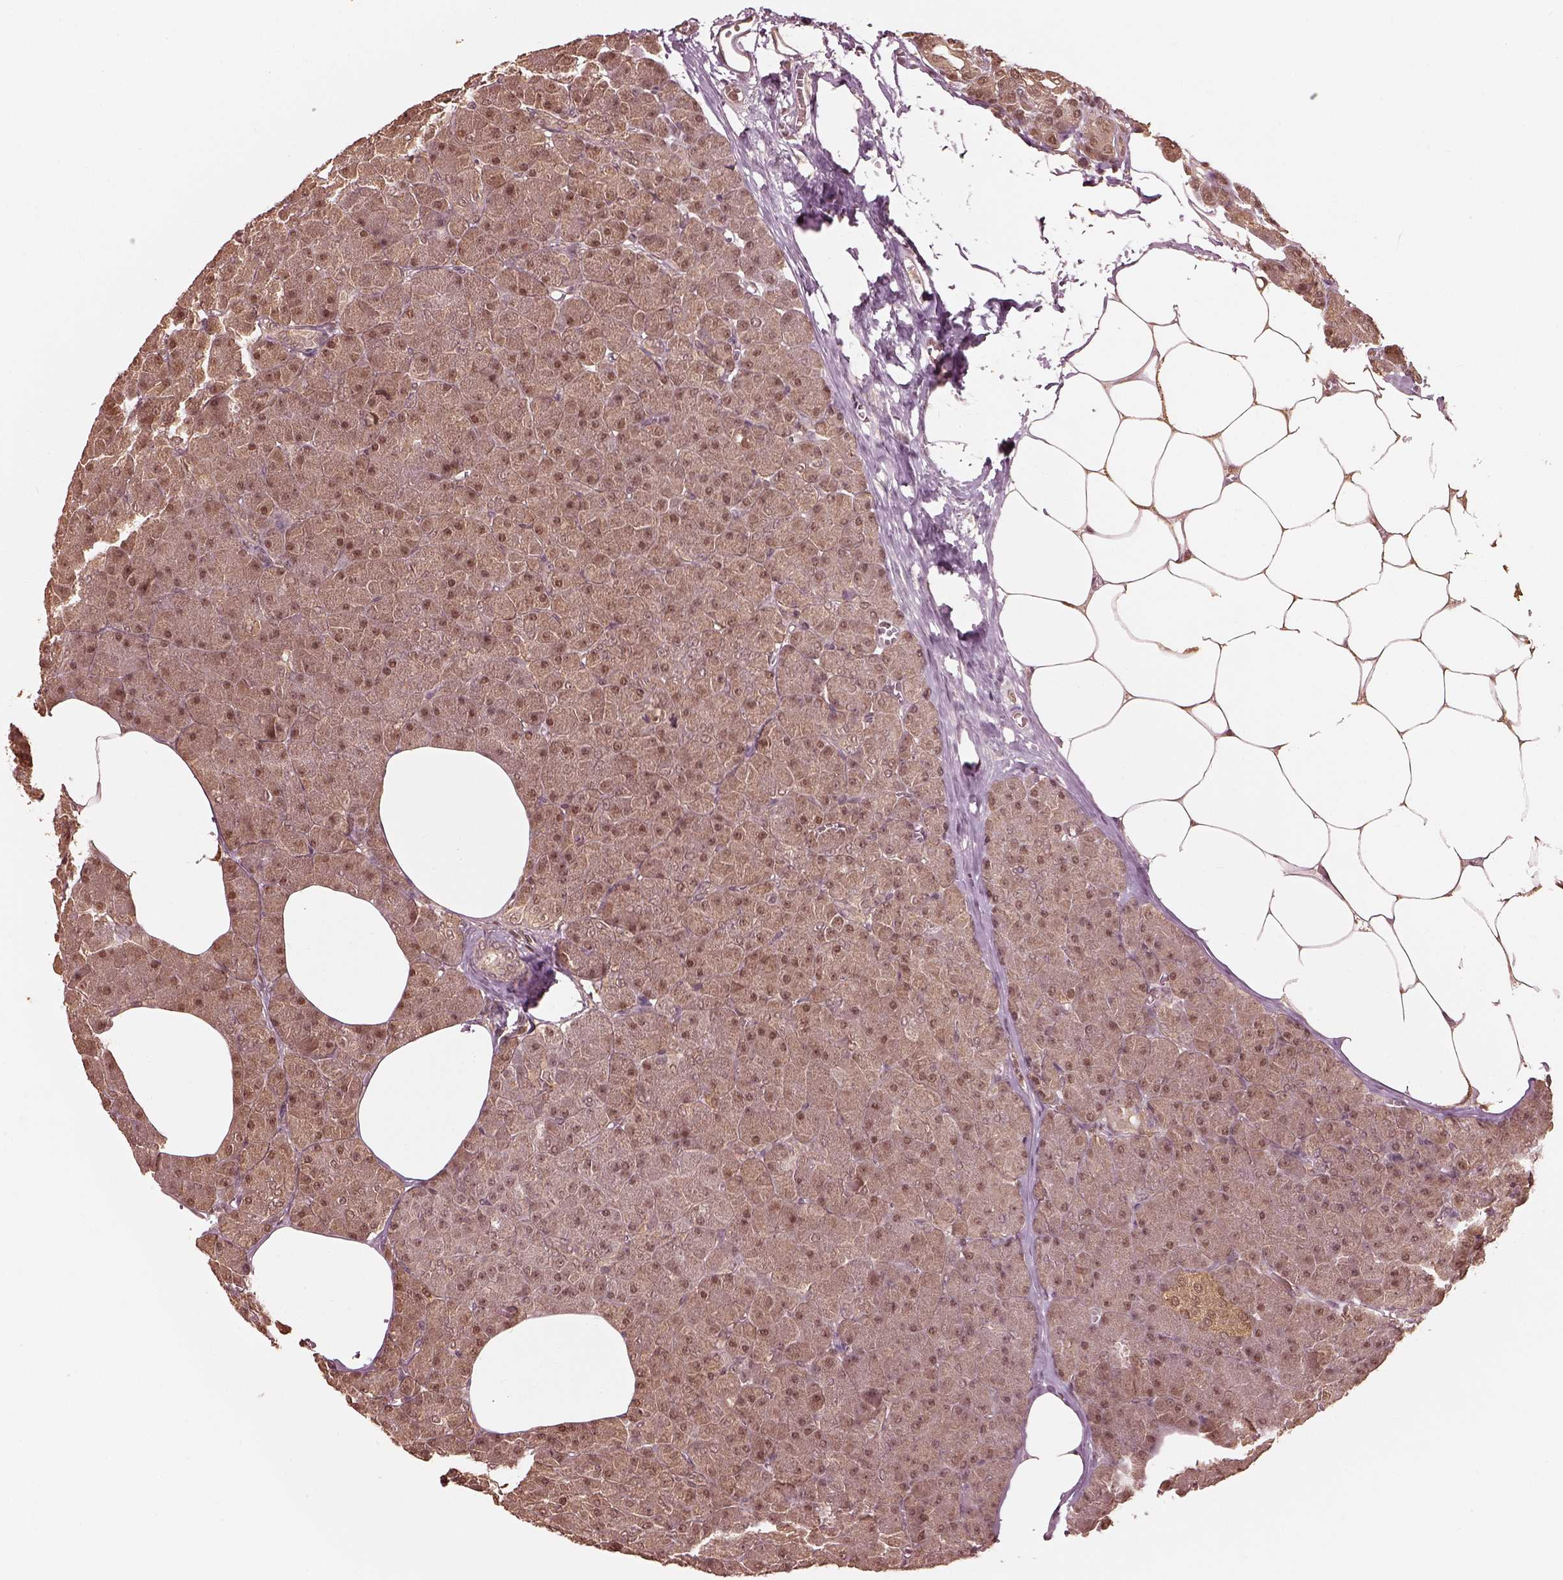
{"staining": {"intensity": "moderate", "quantity": "25%-75%", "location": "nuclear"}, "tissue": "pancreas", "cell_type": "Exocrine glandular cells", "image_type": "normal", "snomed": [{"axis": "morphology", "description": "Normal tissue, NOS"}, {"axis": "topography", "description": "Pancreas"}], "caption": "Immunohistochemical staining of benign pancreas demonstrates medium levels of moderate nuclear positivity in approximately 25%-75% of exocrine glandular cells.", "gene": "PSMC5", "patient": {"sex": "female", "age": 45}}